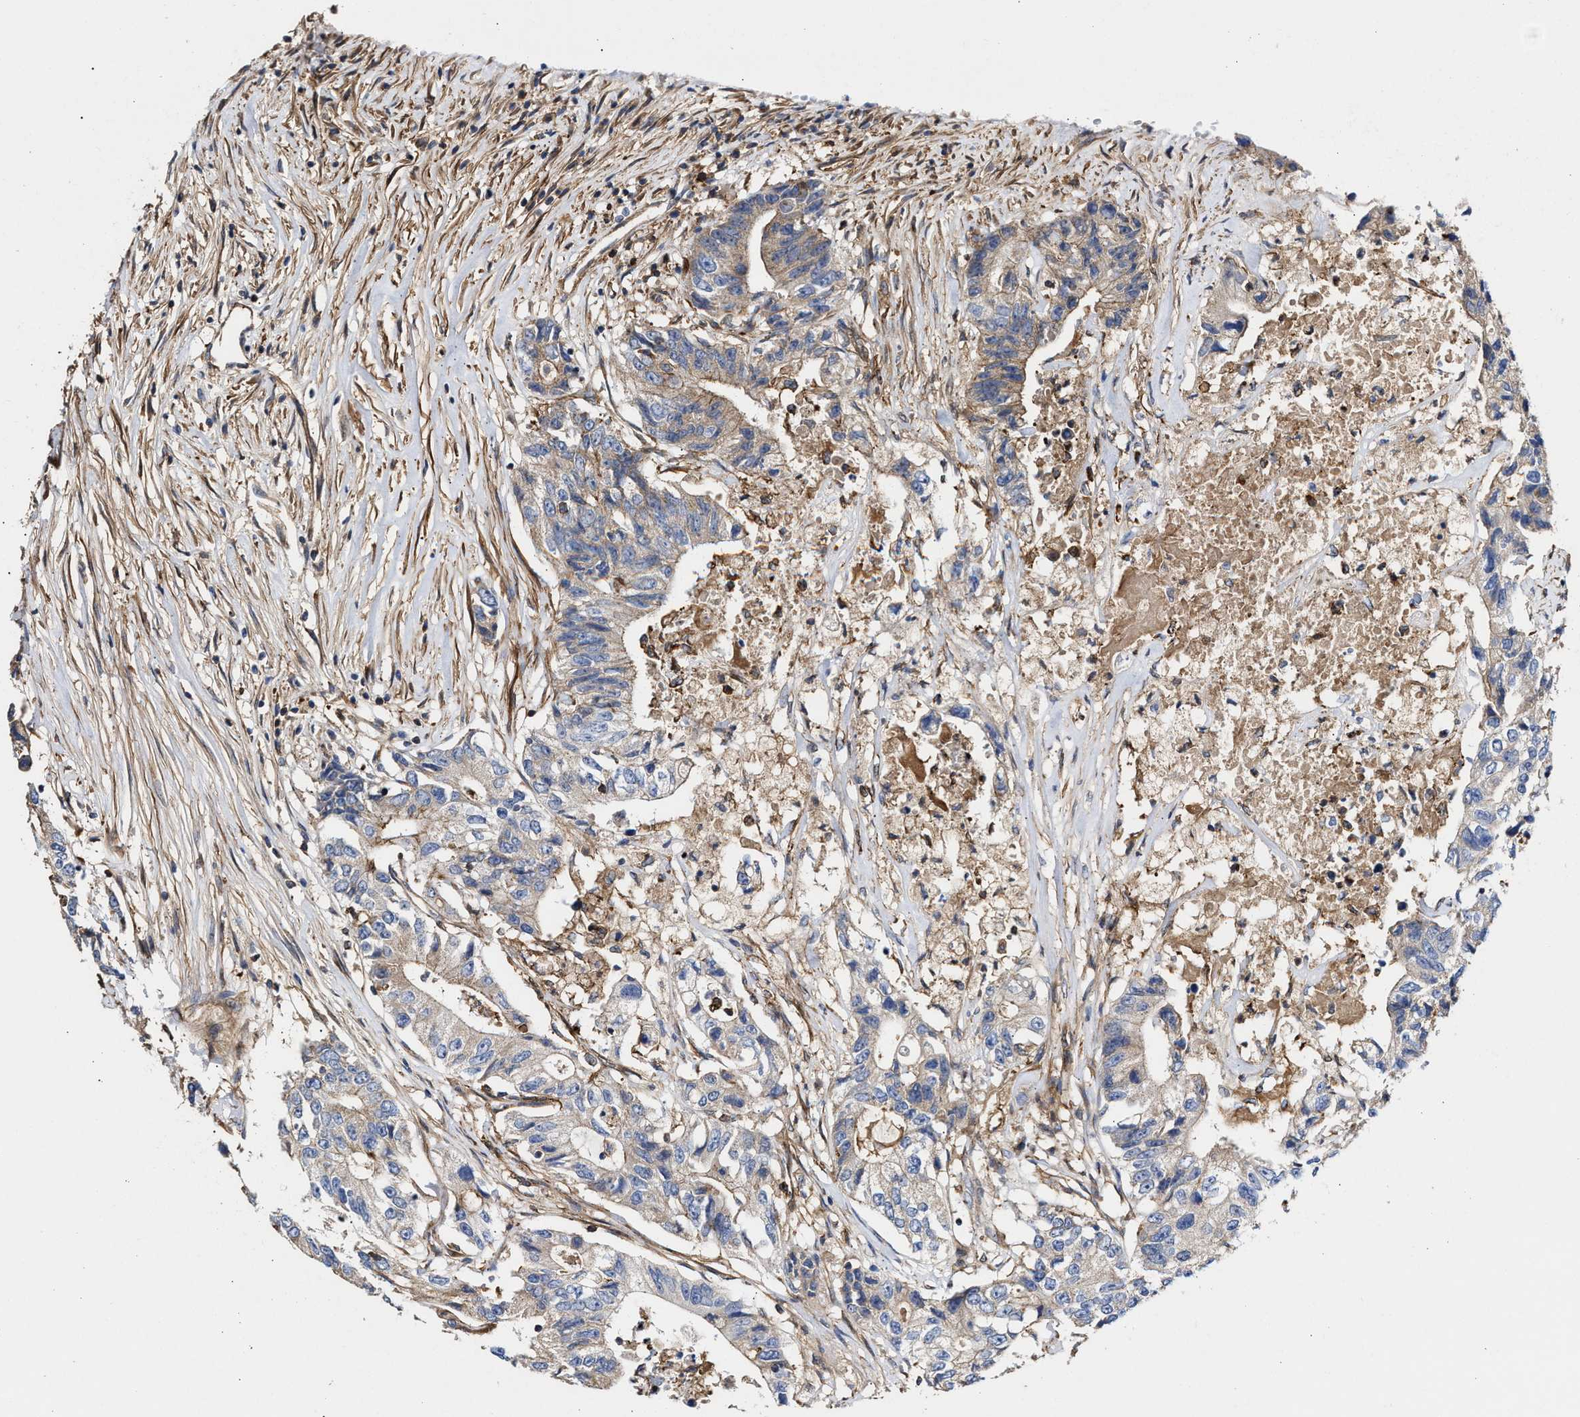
{"staining": {"intensity": "weak", "quantity": "<25%", "location": "cytoplasmic/membranous"}, "tissue": "colorectal cancer", "cell_type": "Tumor cells", "image_type": "cancer", "snomed": [{"axis": "morphology", "description": "Adenocarcinoma, NOS"}, {"axis": "topography", "description": "Colon"}], "caption": "A high-resolution histopathology image shows IHC staining of colorectal adenocarcinoma, which reveals no significant positivity in tumor cells. (Immunohistochemistry, brightfield microscopy, high magnification).", "gene": "HS3ST5", "patient": {"sex": "female", "age": 77}}